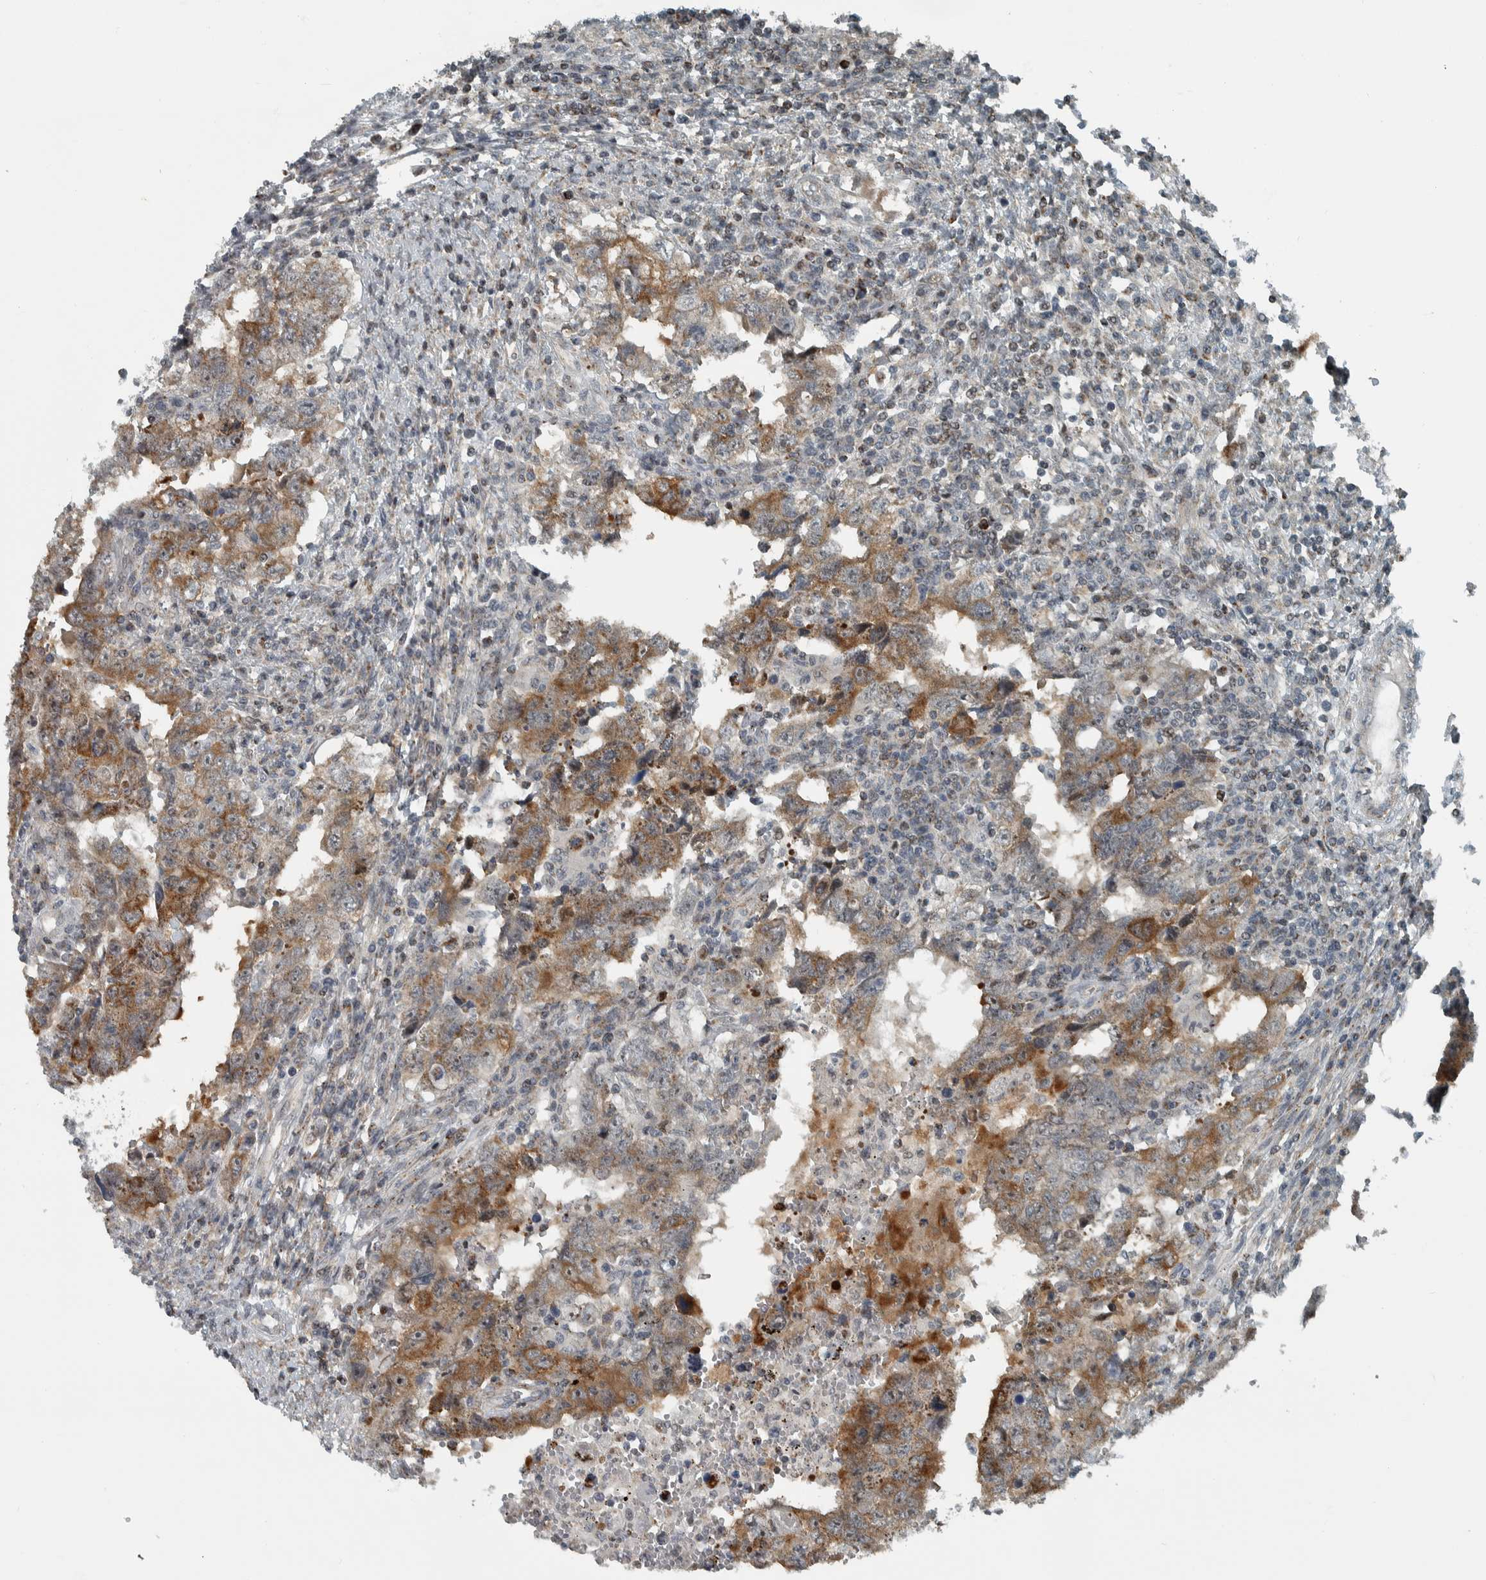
{"staining": {"intensity": "moderate", "quantity": ">75%", "location": "cytoplasmic/membranous"}, "tissue": "testis cancer", "cell_type": "Tumor cells", "image_type": "cancer", "snomed": [{"axis": "morphology", "description": "Carcinoma, Embryonal, NOS"}, {"axis": "topography", "description": "Testis"}], "caption": "Testis embryonal carcinoma stained with a brown dye reveals moderate cytoplasmic/membranous positive expression in approximately >75% of tumor cells.", "gene": "PPM1K", "patient": {"sex": "male", "age": 26}}